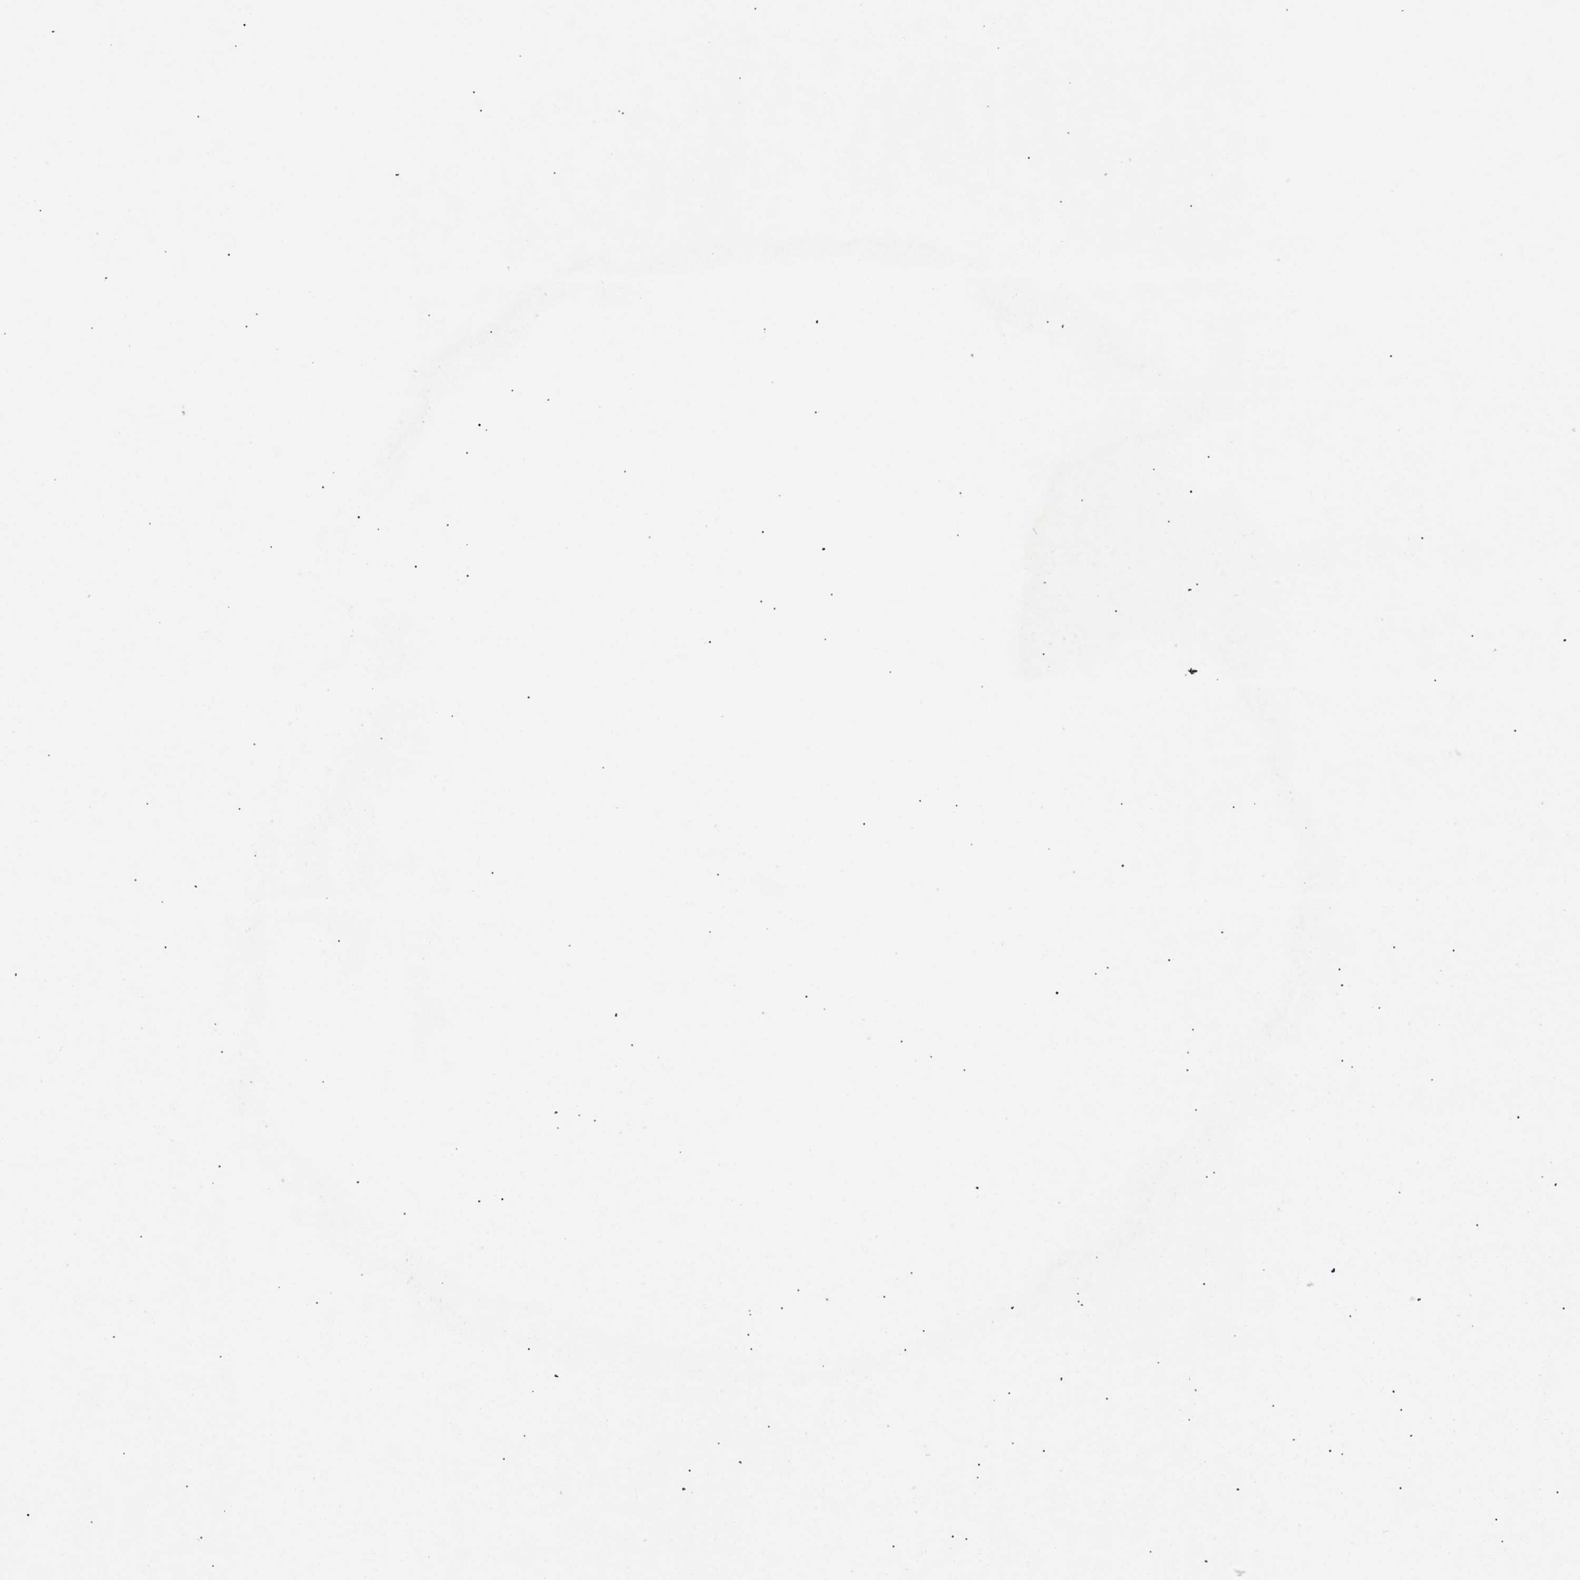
{"staining": {"intensity": "strong", "quantity": ">75%", "location": "cytoplasmic/membranous"}, "tissue": "renal cancer", "cell_type": "Tumor cells", "image_type": "cancer", "snomed": [{"axis": "morphology", "description": "Normal tissue, NOS"}, {"axis": "morphology", "description": "Adenocarcinoma, NOS"}, {"axis": "topography", "description": "Kidney"}], "caption": "Protein staining of renal cancer (adenocarcinoma) tissue exhibits strong cytoplasmic/membranous expression in about >75% of tumor cells.", "gene": "ANXA4", "patient": {"sex": "female", "age": 72}}